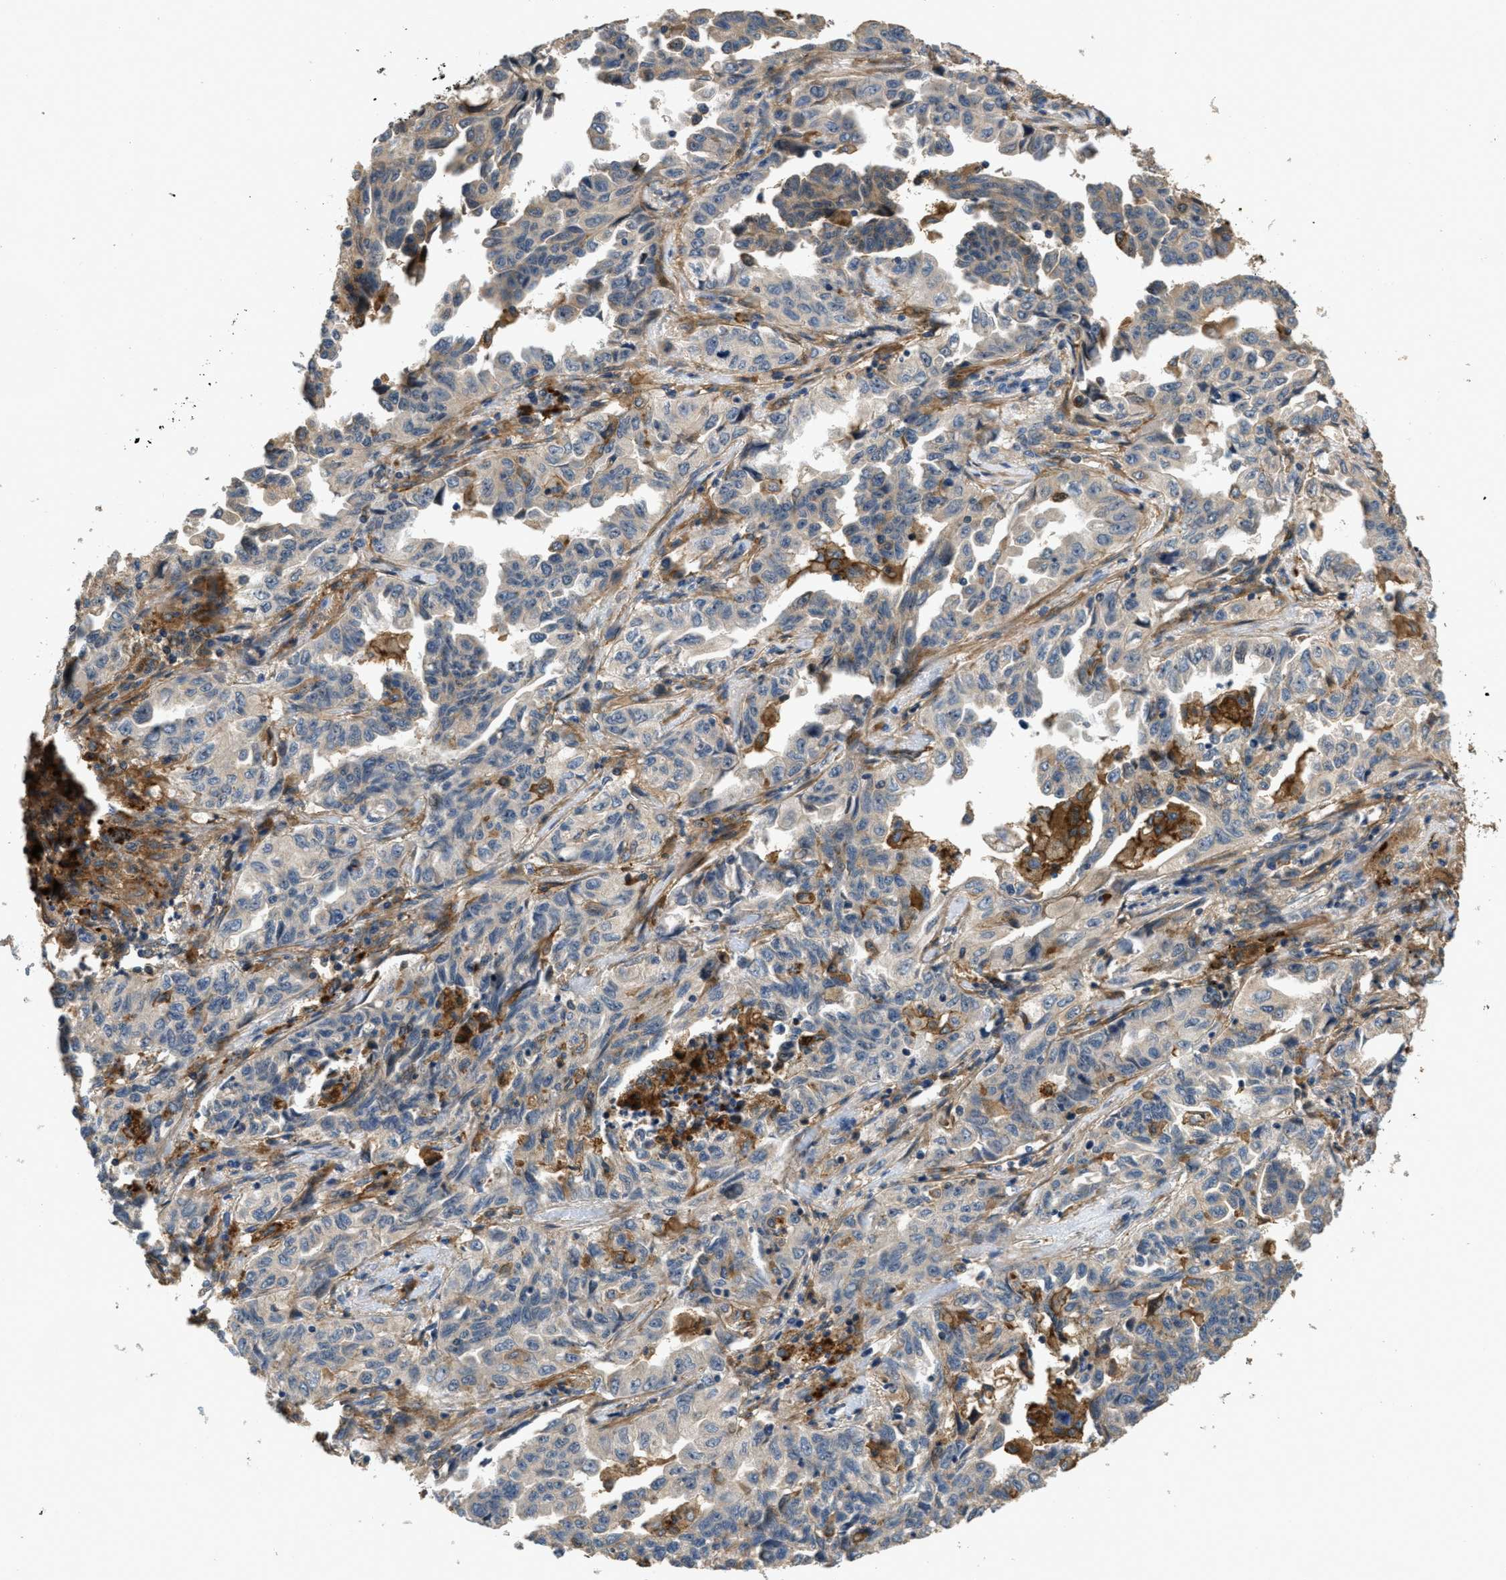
{"staining": {"intensity": "weak", "quantity": "<25%", "location": "cytoplasmic/membranous"}, "tissue": "lung cancer", "cell_type": "Tumor cells", "image_type": "cancer", "snomed": [{"axis": "morphology", "description": "Adenocarcinoma, NOS"}, {"axis": "topography", "description": "Lung"}], "caption": "Tumor cells show no significant protein staining in lung cancer (adenocarcinoma).", "gene": "OSMR", "patient": {"sex": "female", "age": 51}}